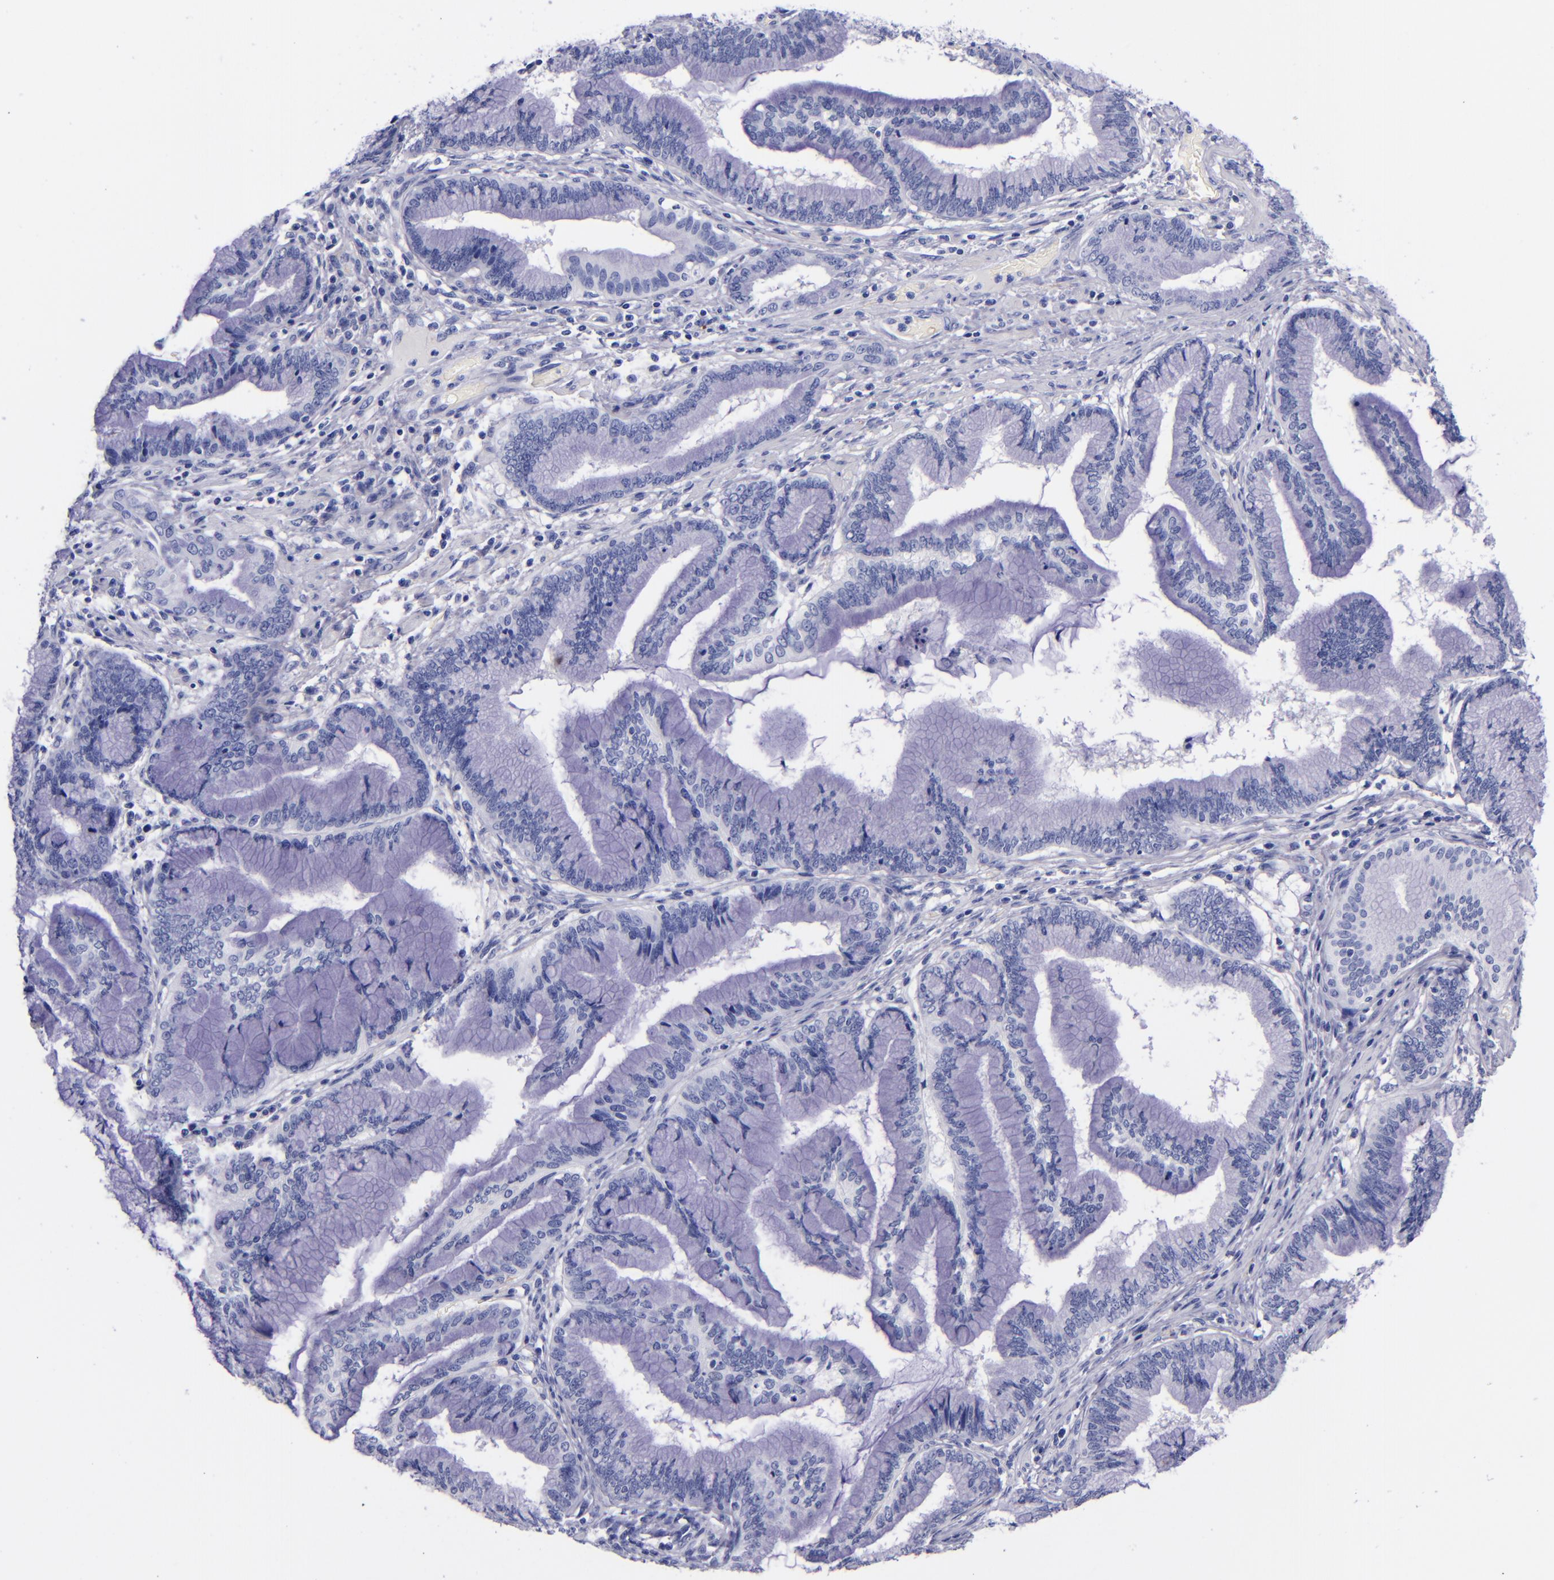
{"staining": {"intensity": "negative", "quantity": "none", "location": "none"}, "tissue": "pancreatic cancer", "cell_type": "Tumor cells", "image_type": "cancer", "snomed": [{"axis": "morphology", "description": "Adenocarcinoma, NOS"}, {"axis": "topography", "description": "Pancreas"}], "caption": "Immunohistochemical staining of adenocarcinoma (pancreatic) reveals no significant expression in tumor cells.", "gene": "SV2A", "patient": {"sex": "female", "age": 64}}